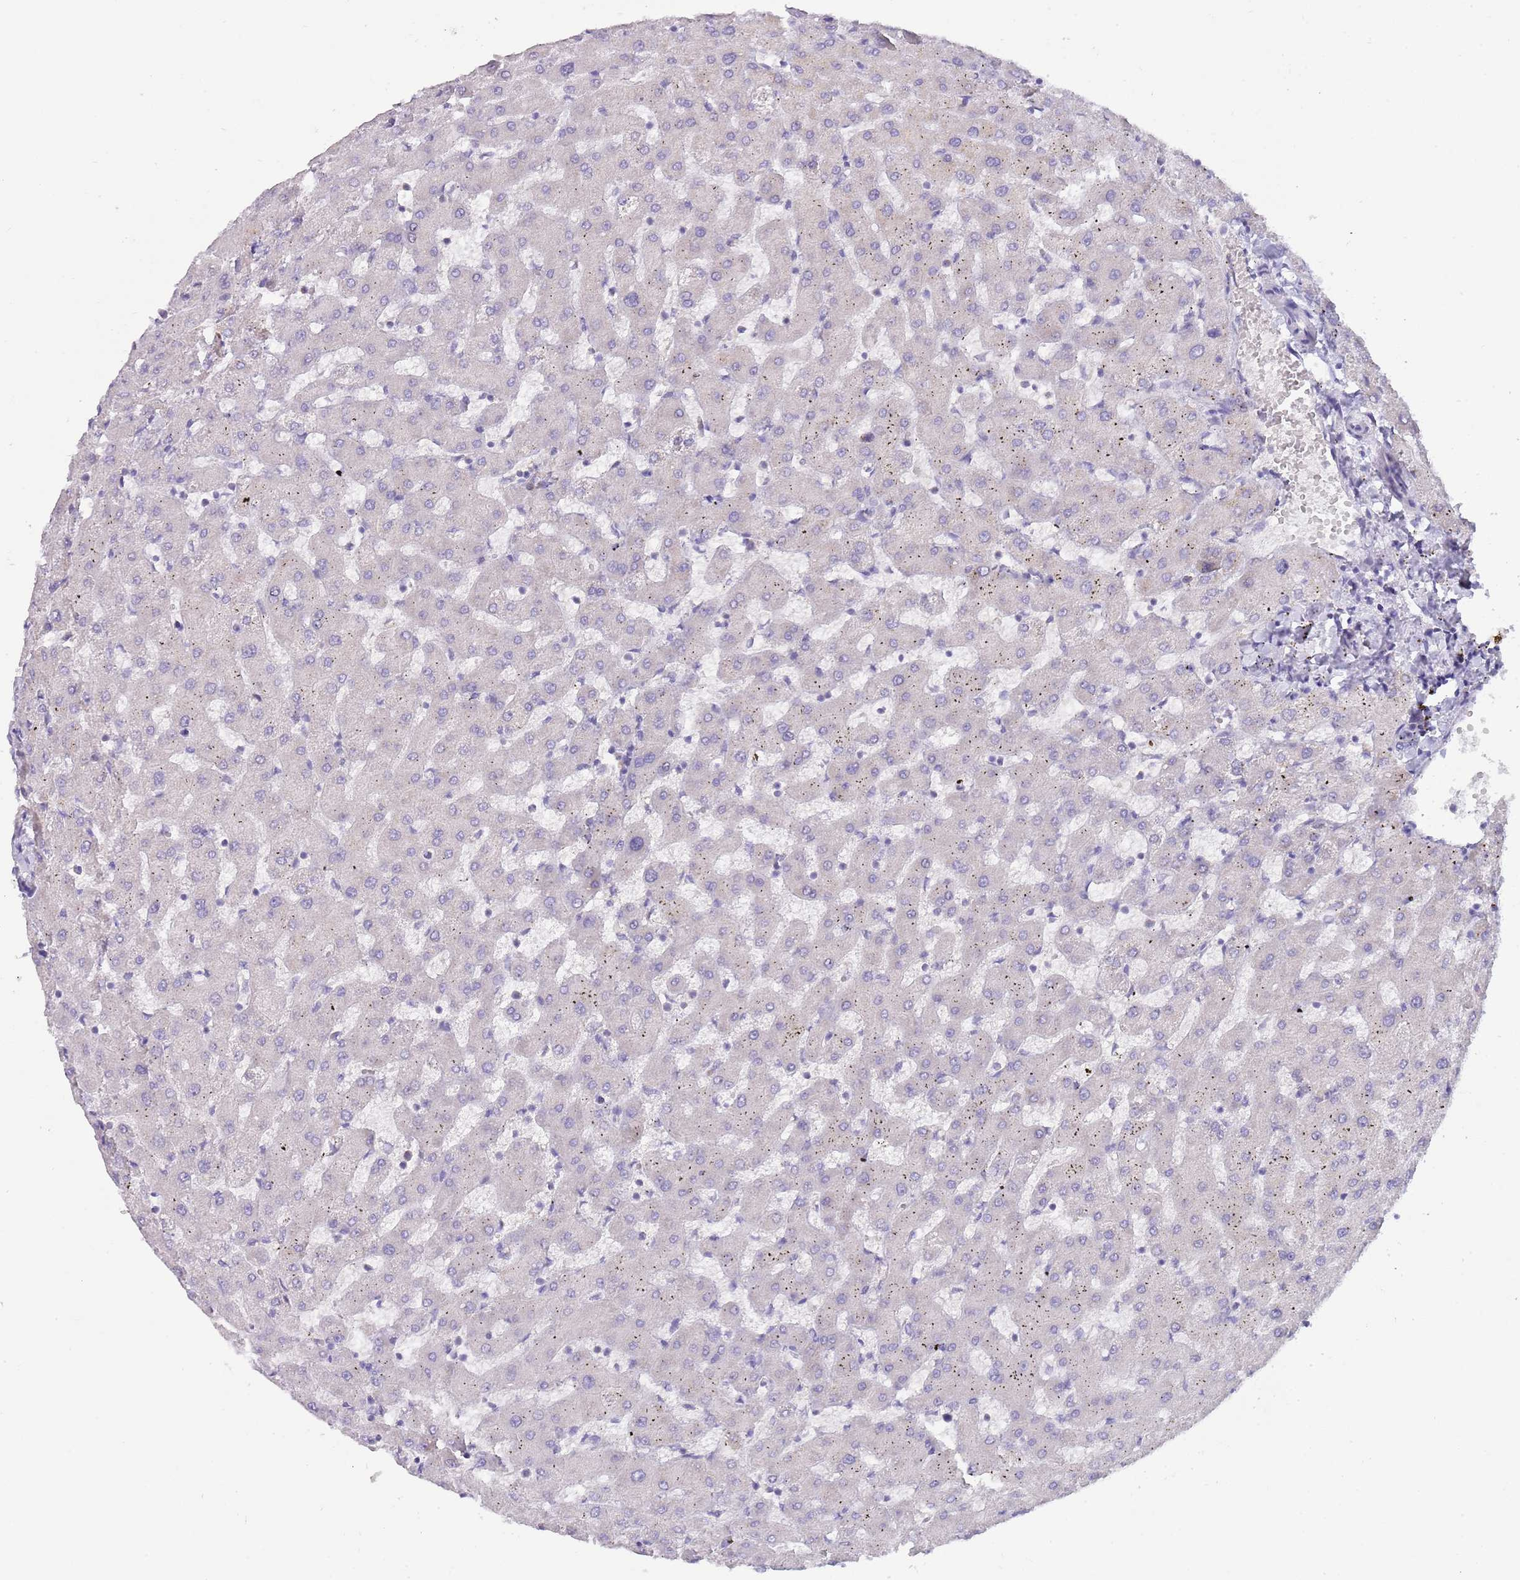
{"staining": {"intensity": "weak", "quantity": "25%-75%", "location": "cytoplasmic/membranous"}, "tissue": "liver", "cell_type": "Cholangiocytes", "image_type": "normal", "snomed": [{"axis": "morphology", "description": "Normal tissue, NOS"}, {"axis": "topography", "description": "Liver"}], "caption": "Weak cytoplasmic/membranous staining is identified in about 25%-75% of cholangiocytes in normal liver. The protein is shown in brown color, while the nuclei are stained blue.", "gene": "VPS16", "patient": {"sex": "female", "age": 63}}